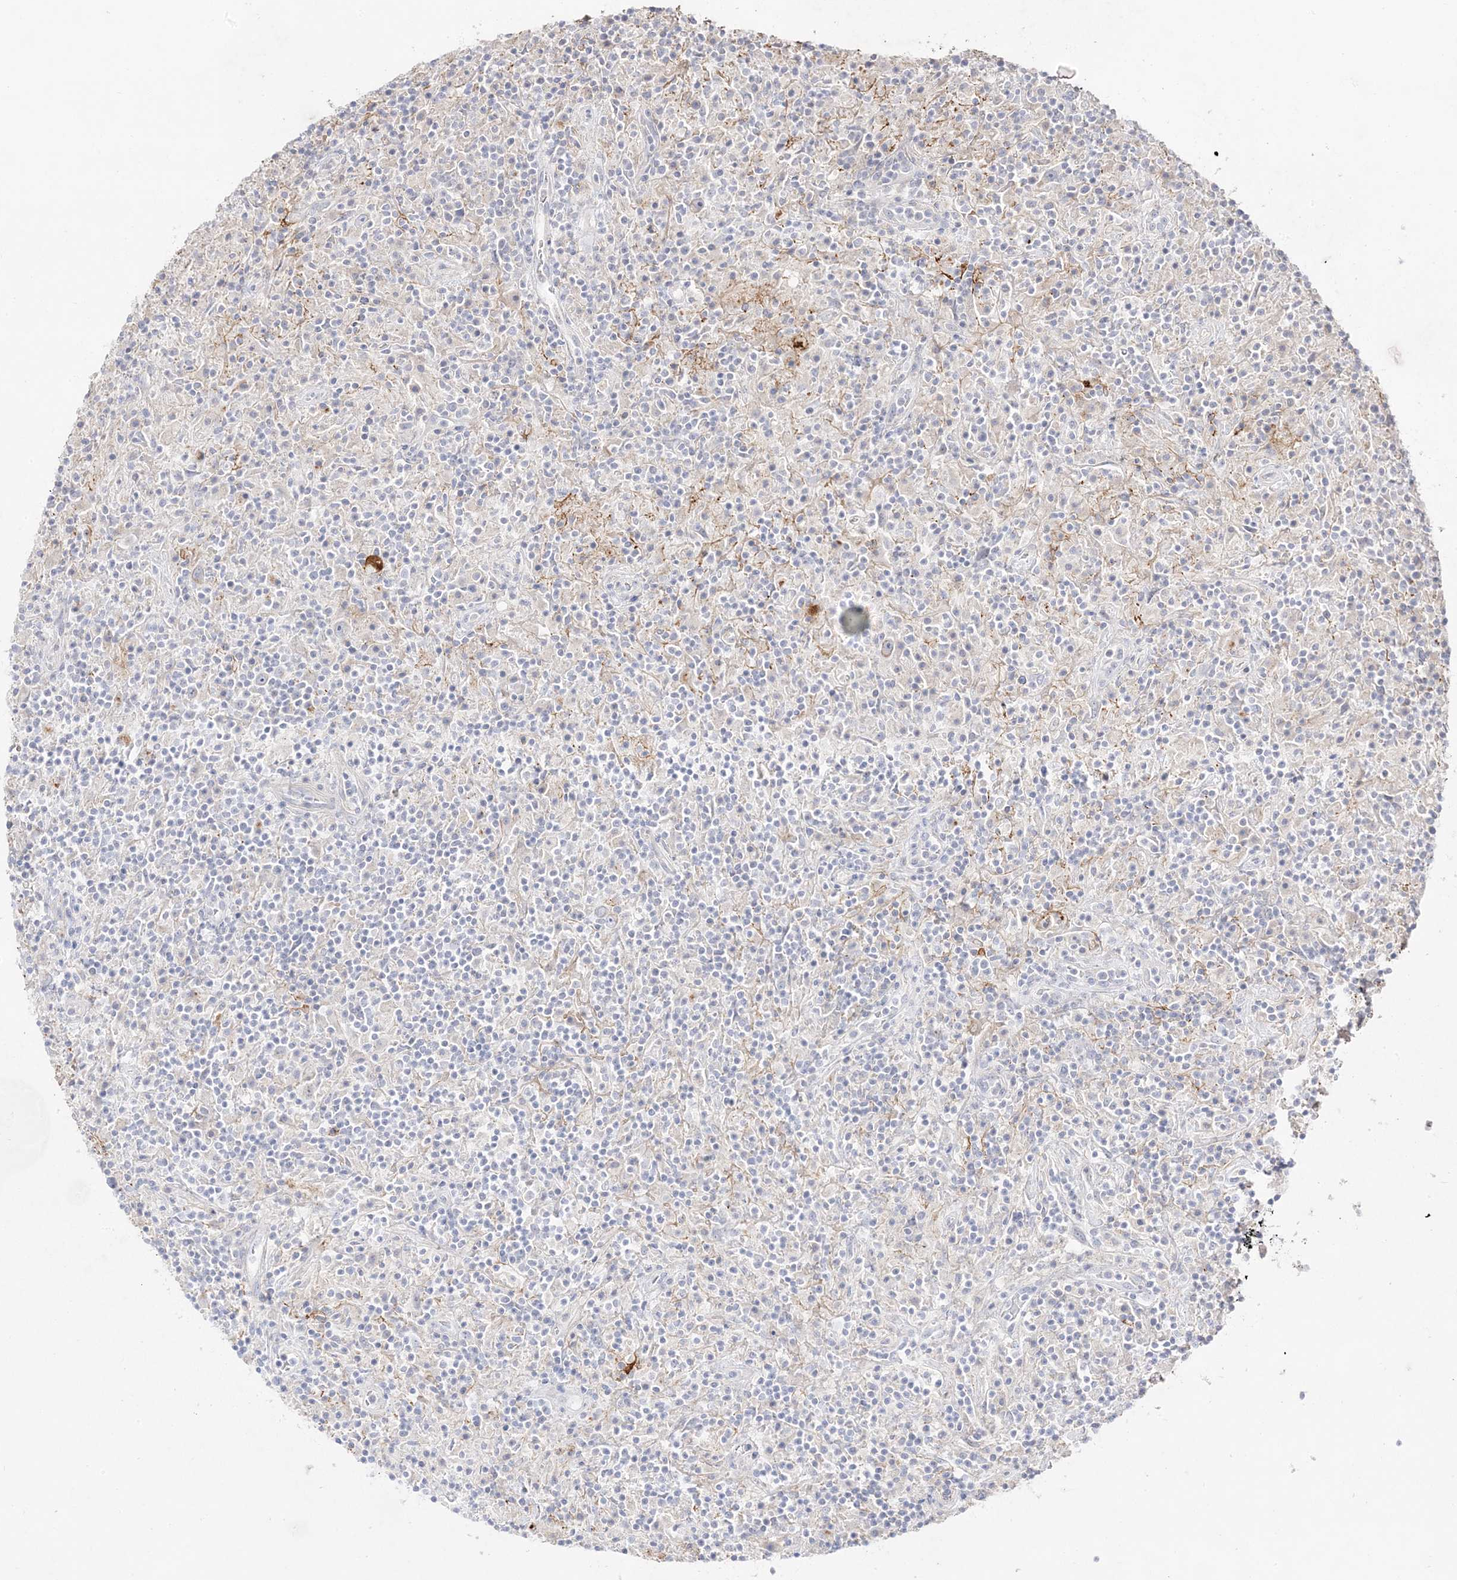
{"staining": {"intensity": "negative", "quantity": "none", "location": "none"}, "tissue": "lymphoma", "cell_type": "Tumor cells", "image_type": "cancer", "snomed": [{"axis": "morphology", "description": "Hodgkin's disease, NOS"}, {"axis": "topography", "description": "Lymph node"}], "caption": "A micrograph of human Hodgkin's disease is negative for staining in tumor cells.", "gene": "TRANK1", "patient": {"sex": "male", "age": 70}}